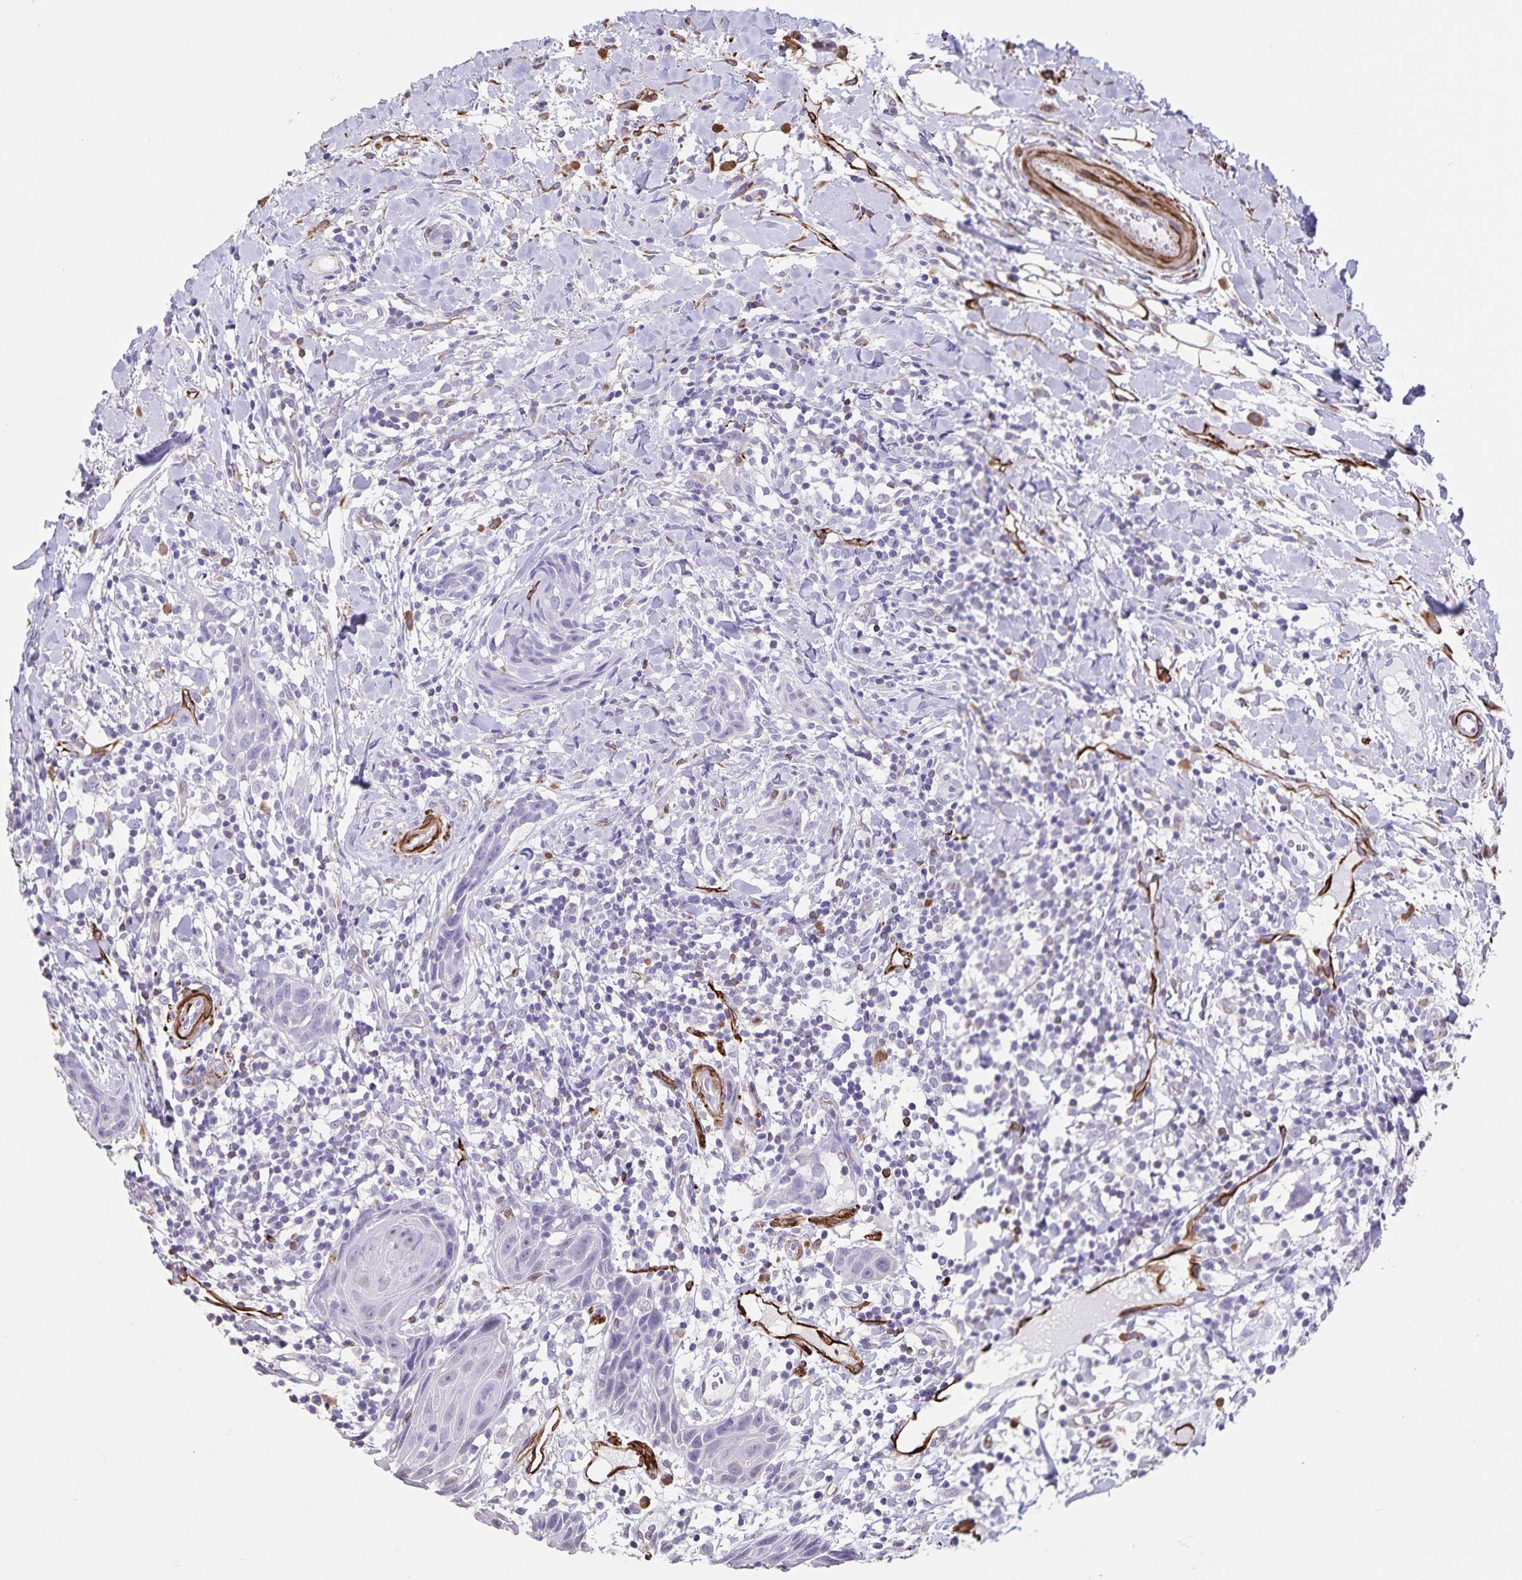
{"staining": {"intensity": "negative", "quantity": "none", "location": "none"}, "tissue": "head and neck cancer", "cell_type": "Tumor cells", "image_type": "cancer", "snomed": [{"axis": "morphology", "description": "Squamous cell carcinoma, NOS"}, {"axis": "topography", "description": "Oral tissue"}, {"axis": "topography", "description": "Head-Neck"}], "caption": "High magnification brightfield microscopy of squamous cell carcinoma (head and neck) stained with DAB (brown) and counterstained with hematoxylin (blue): tumor cells show no significant positivity.", "gene": "SYNM", "patient": {"sex": "male", "age": 49}}